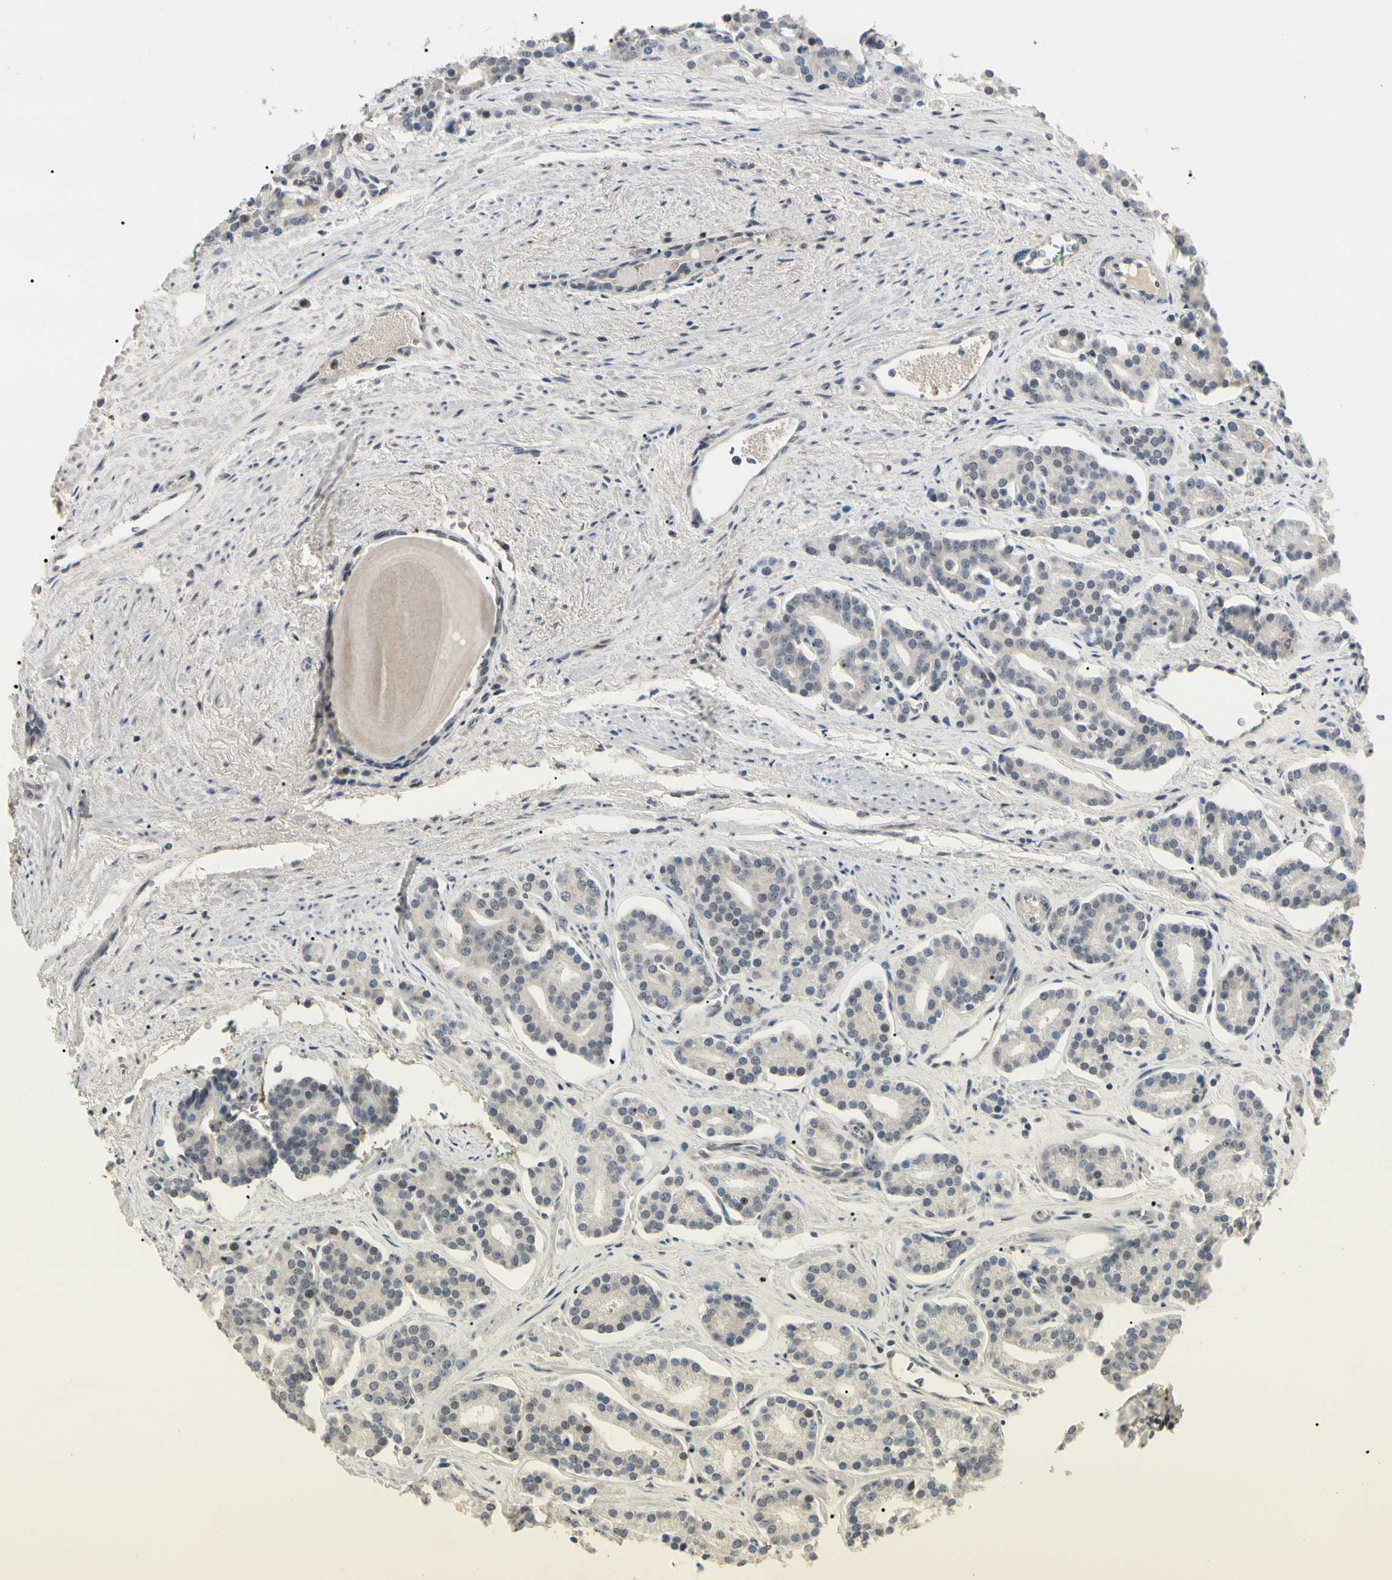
{"staining": {"intensity": "negative", "quantity": "none", "location": "none"}, "tissue": "prostate cancer", "cell_type": "Tumor cells", "image_type": "cancer", "snomed": [{"axis": "morphology", "description": "Adenocarcinoma, Low grade"}, {"axis": "topography", "description": "Prostate"}], "caption": "Prostate cancer (low-grade adenocarcinoma) stained for a protein using immunohistochemistry shows no expression tumor cells.", "gene": "GREM1", "patient": {"sex": "male", "age": 63}}